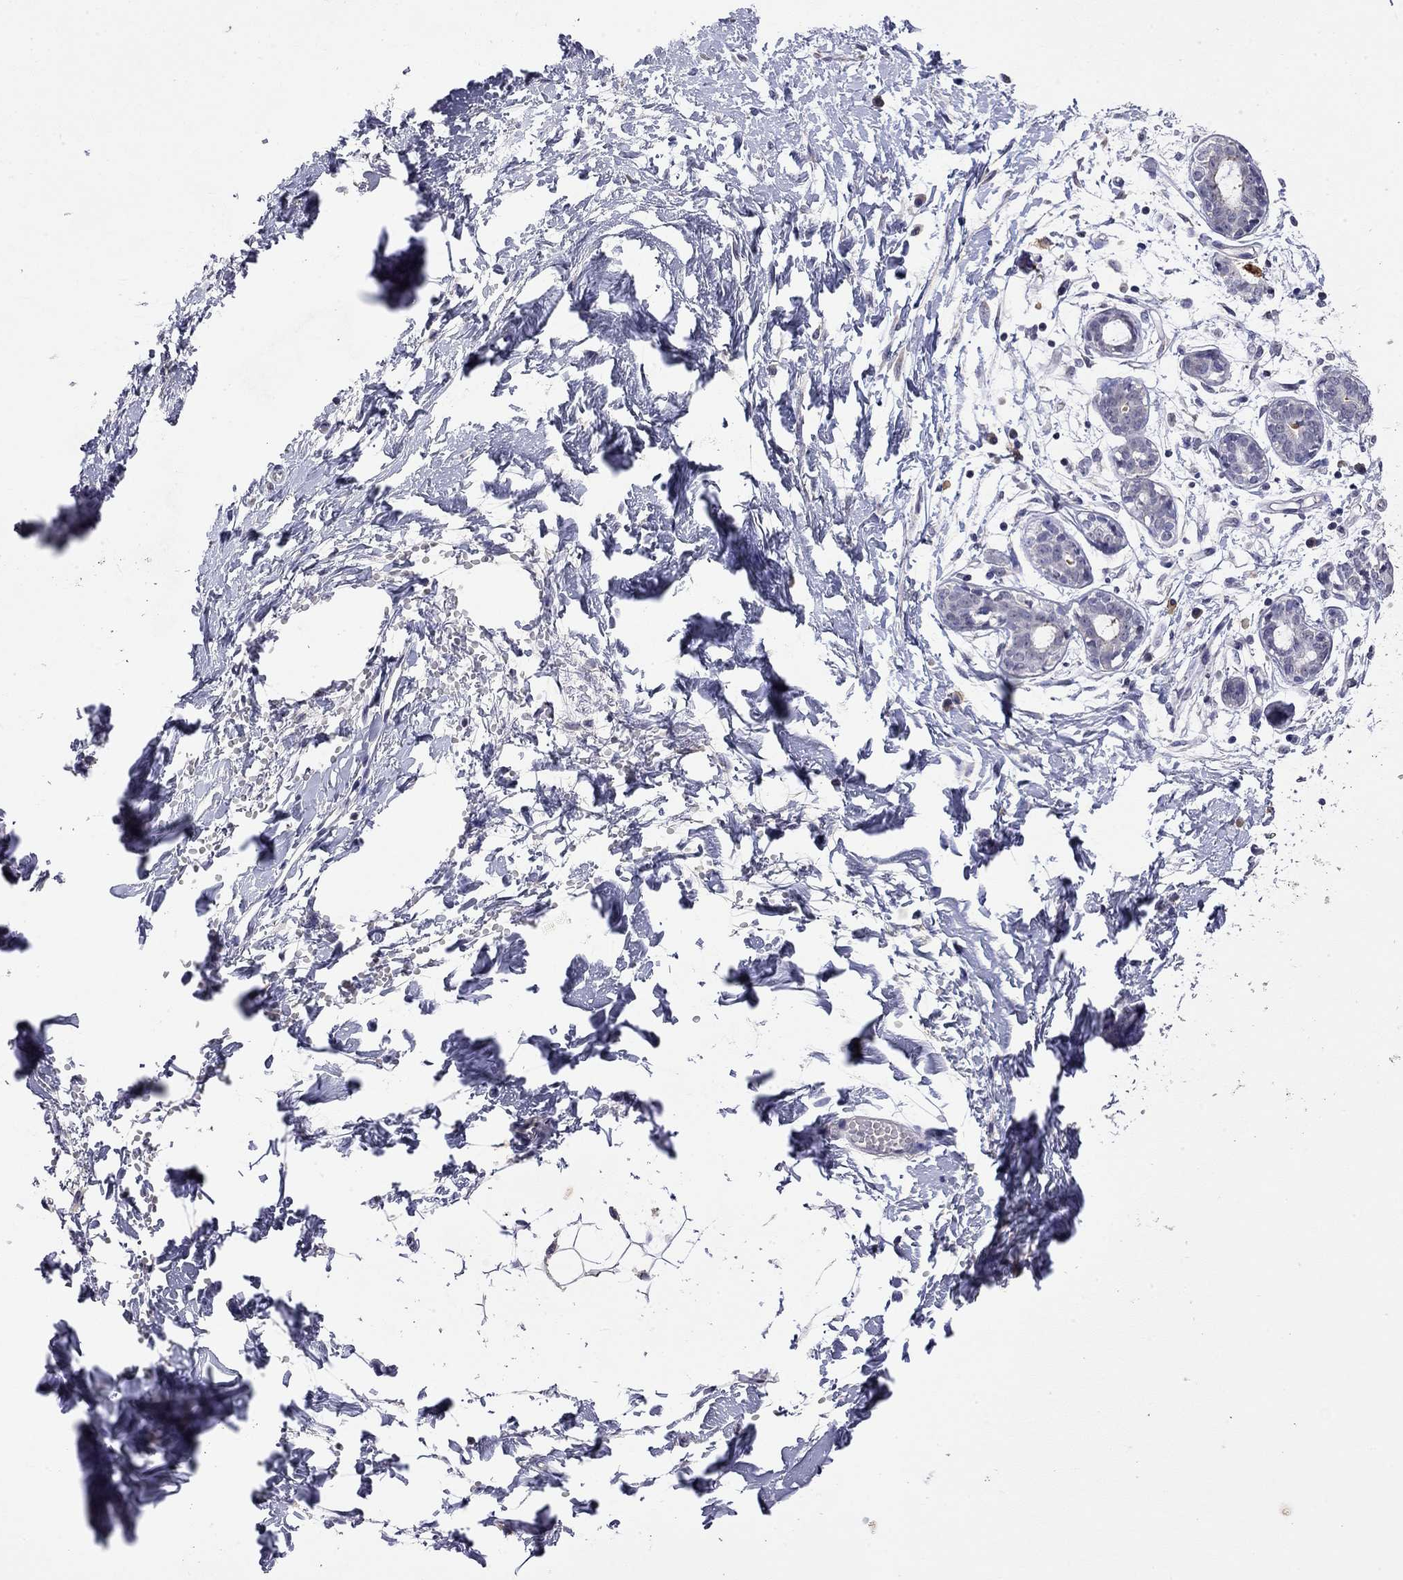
{"staining": {"intensity": "negative", "quantity": "none", "location": "none"}, "tissue": "breast", "cell_type": "Adipocytes", "image_type": "normal", "snomed": [{"axis": "morphology", "description": "Normal tissue, NOS"}, {"axis": "topography", "description": "Breast"}], "caption": "The immunohistochemistry micrograph has no significant expression in adipocytes of breast.", "gene": "WNK3", "patient": {"sex": "female", "age": 37}}